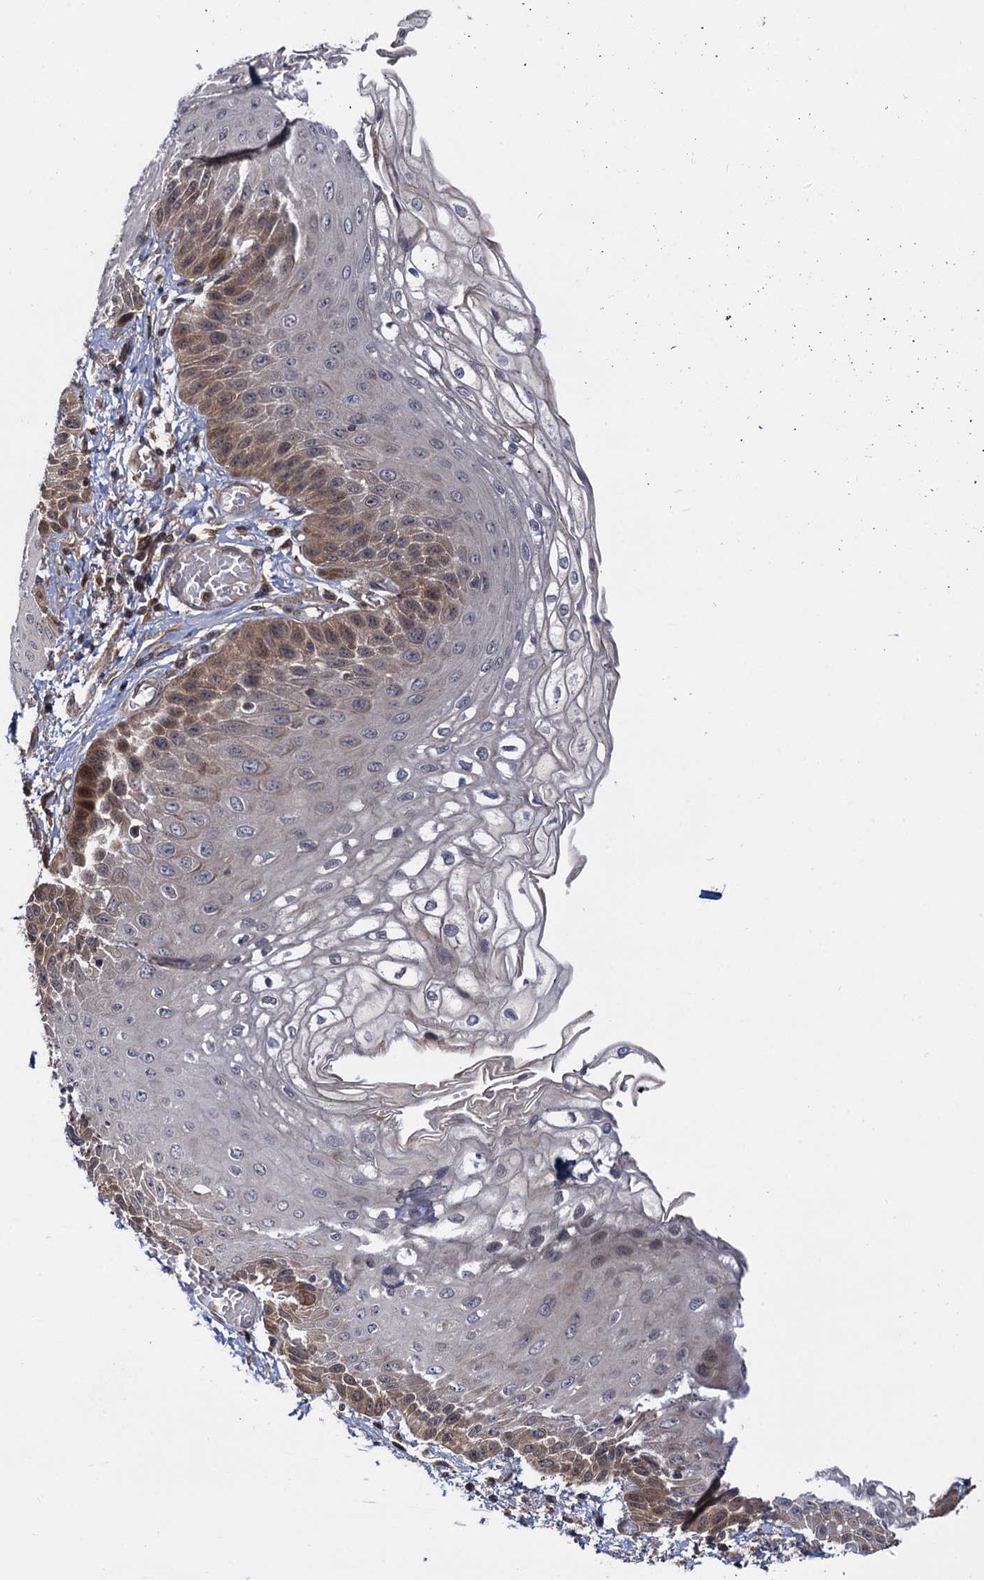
{"staining": {"intensity": "moderate", "quantity": "<25%", "location": "cytoplasmic/membranous"}, "tissue": "esophagus", "cell_type": "Squamous epithelial cells", "image_type": "normal", "snomed": [{"axis": "morphology", "description": "Normal tissue, NOS"}, {"axis": "topography", "description": "Esophagus"}], "caption": "This photomicrograph demonstrates benign esophagus stained with immunohistochemistry to label a protein in brown. The cytoplasmic/membranous of squamous epithelial cells show moderate positivity for the protein. Nuclei are counter-stained blue.", "gene": "SELENOP", "patient": {"sex": "male", "age": 81}}